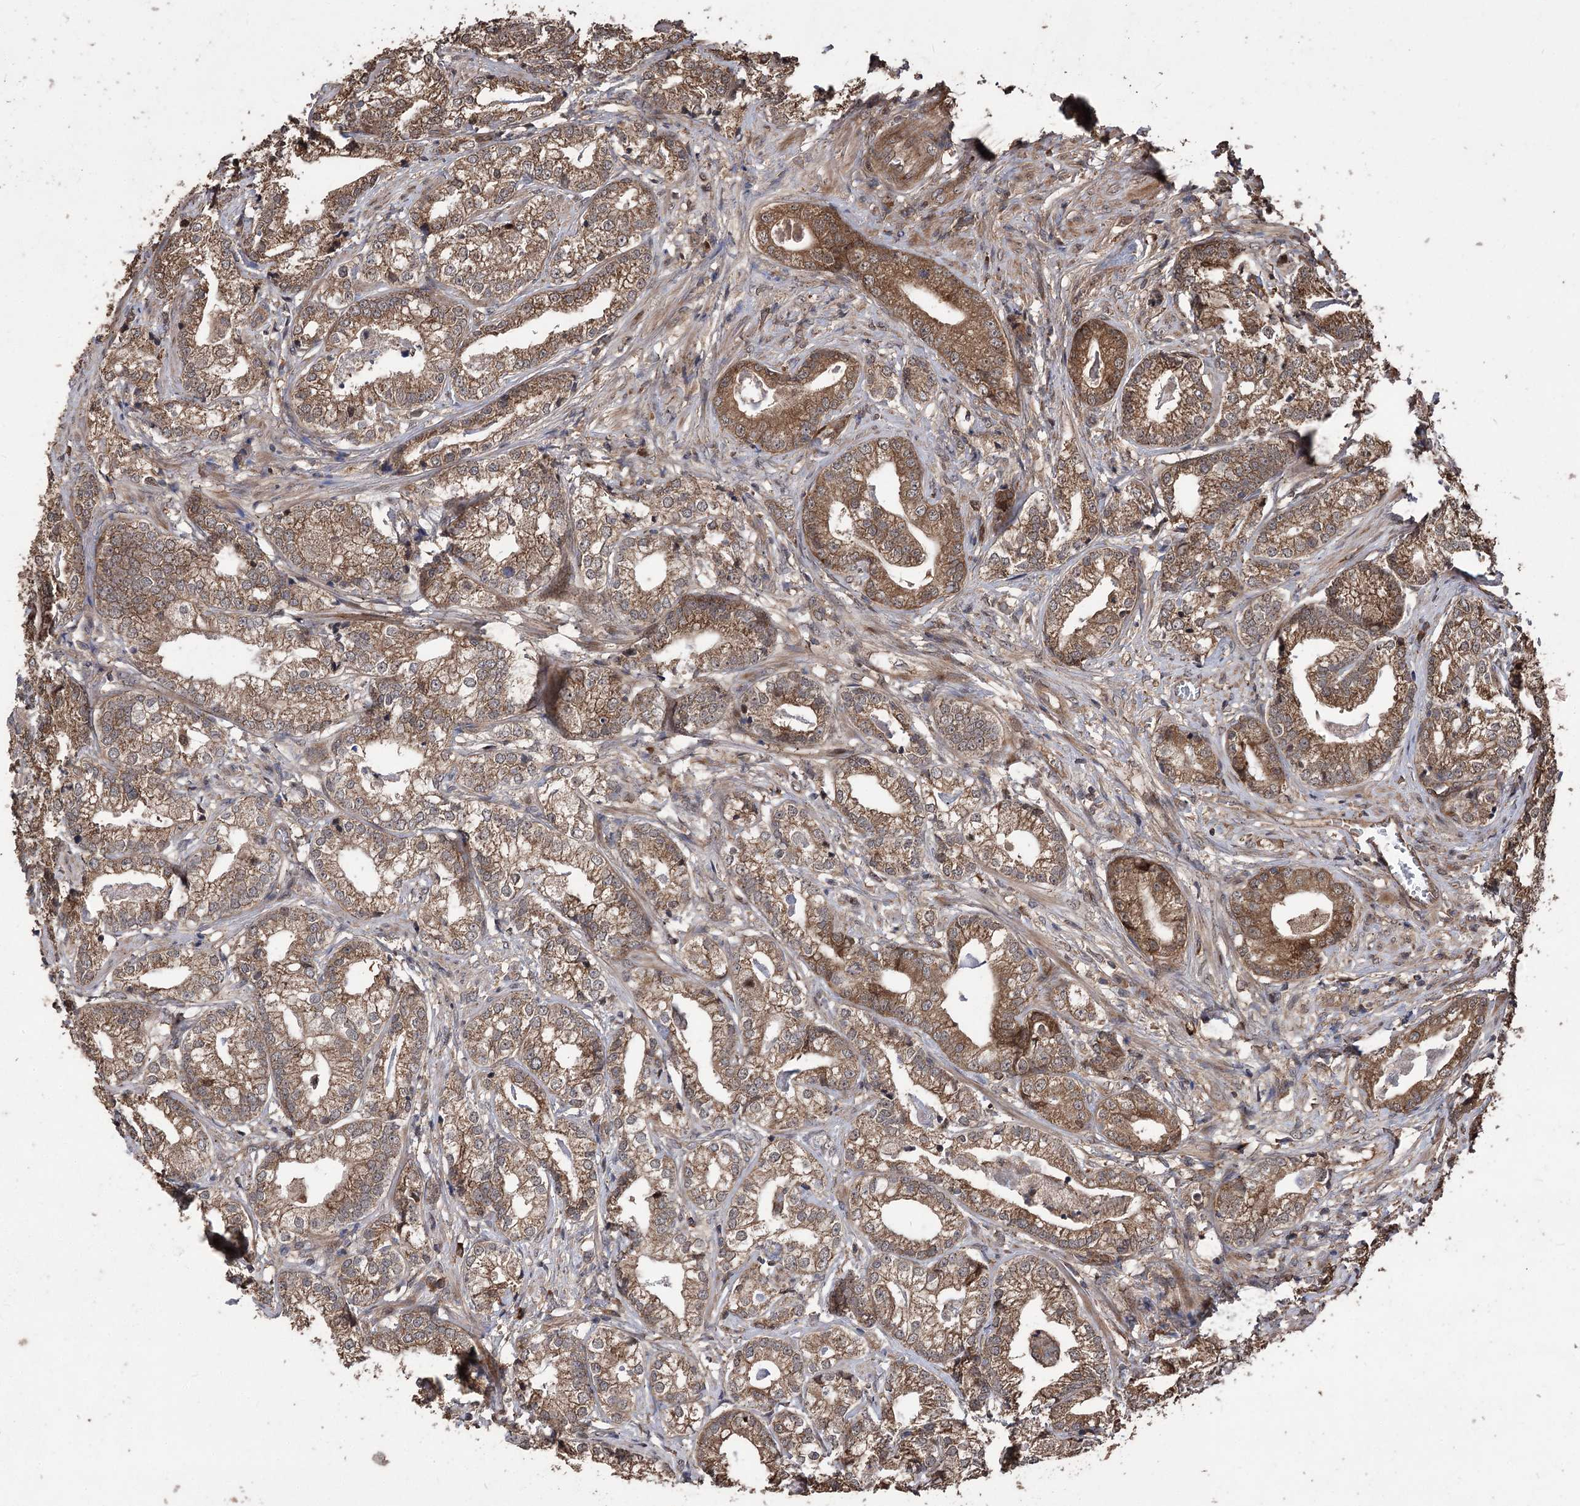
{"staining": {"intensity": "moderate", "quantity": ">75%", "location": "cytoplasmic/membranous"}, "tissue": "prostate cancer", "cell_type": "Tumor cells", "image_type": "cancer", "snomed": [{"axis": "morphology", "description": "Adenocarcinoma, High grade"}, {"axis": "topography", "description": "Prostate"}], "caption": "Prostate cancer (adenocarcinoma (high-grade)) stained with immunohistochemistry (IHC) exhibits moderate cytoplasmic/membranous staining in approximately >75% of tumor cells.", "gene": "RASSF3", "patient": {"sex": "male", "age": 69}}